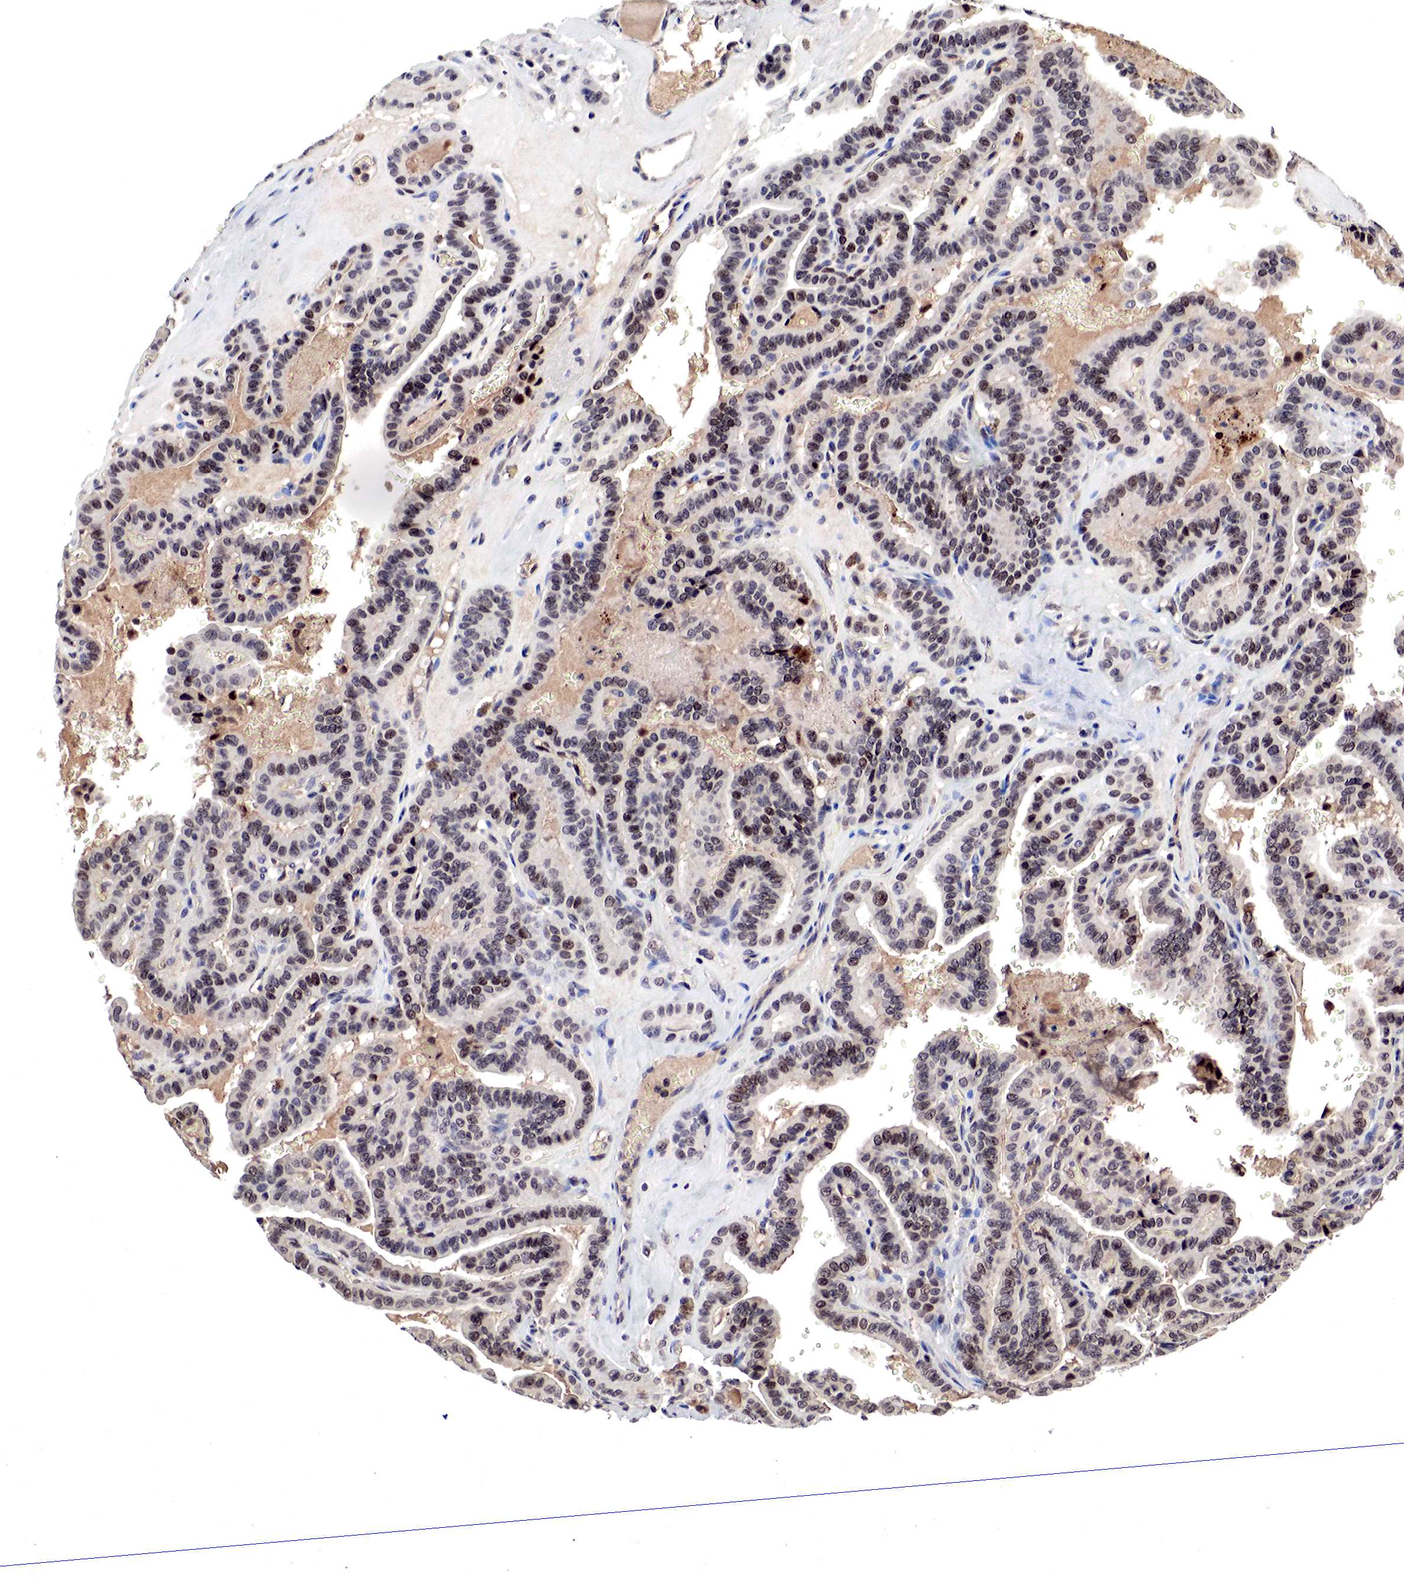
{"staining": {"intensity": "weak", "quantity": "<25%", "location": "nuclear"}, "tissue": "thyroid cancer", "cell_type": "Tumor cells", "image_type": "cancer", "snomed": [{"axis": "morphology", "description": "Papillary adenocarcinoma, NOS"}, {"axis": "topography", "description": "Thyroid gland"}], "caption": "This is an IHC histopathology image of thyroid cancer (papillary adenocarcinoma). There is no staining in tumor cells.", "gene": "DACH2", "patient": {"sex": "male", "age": 87}}